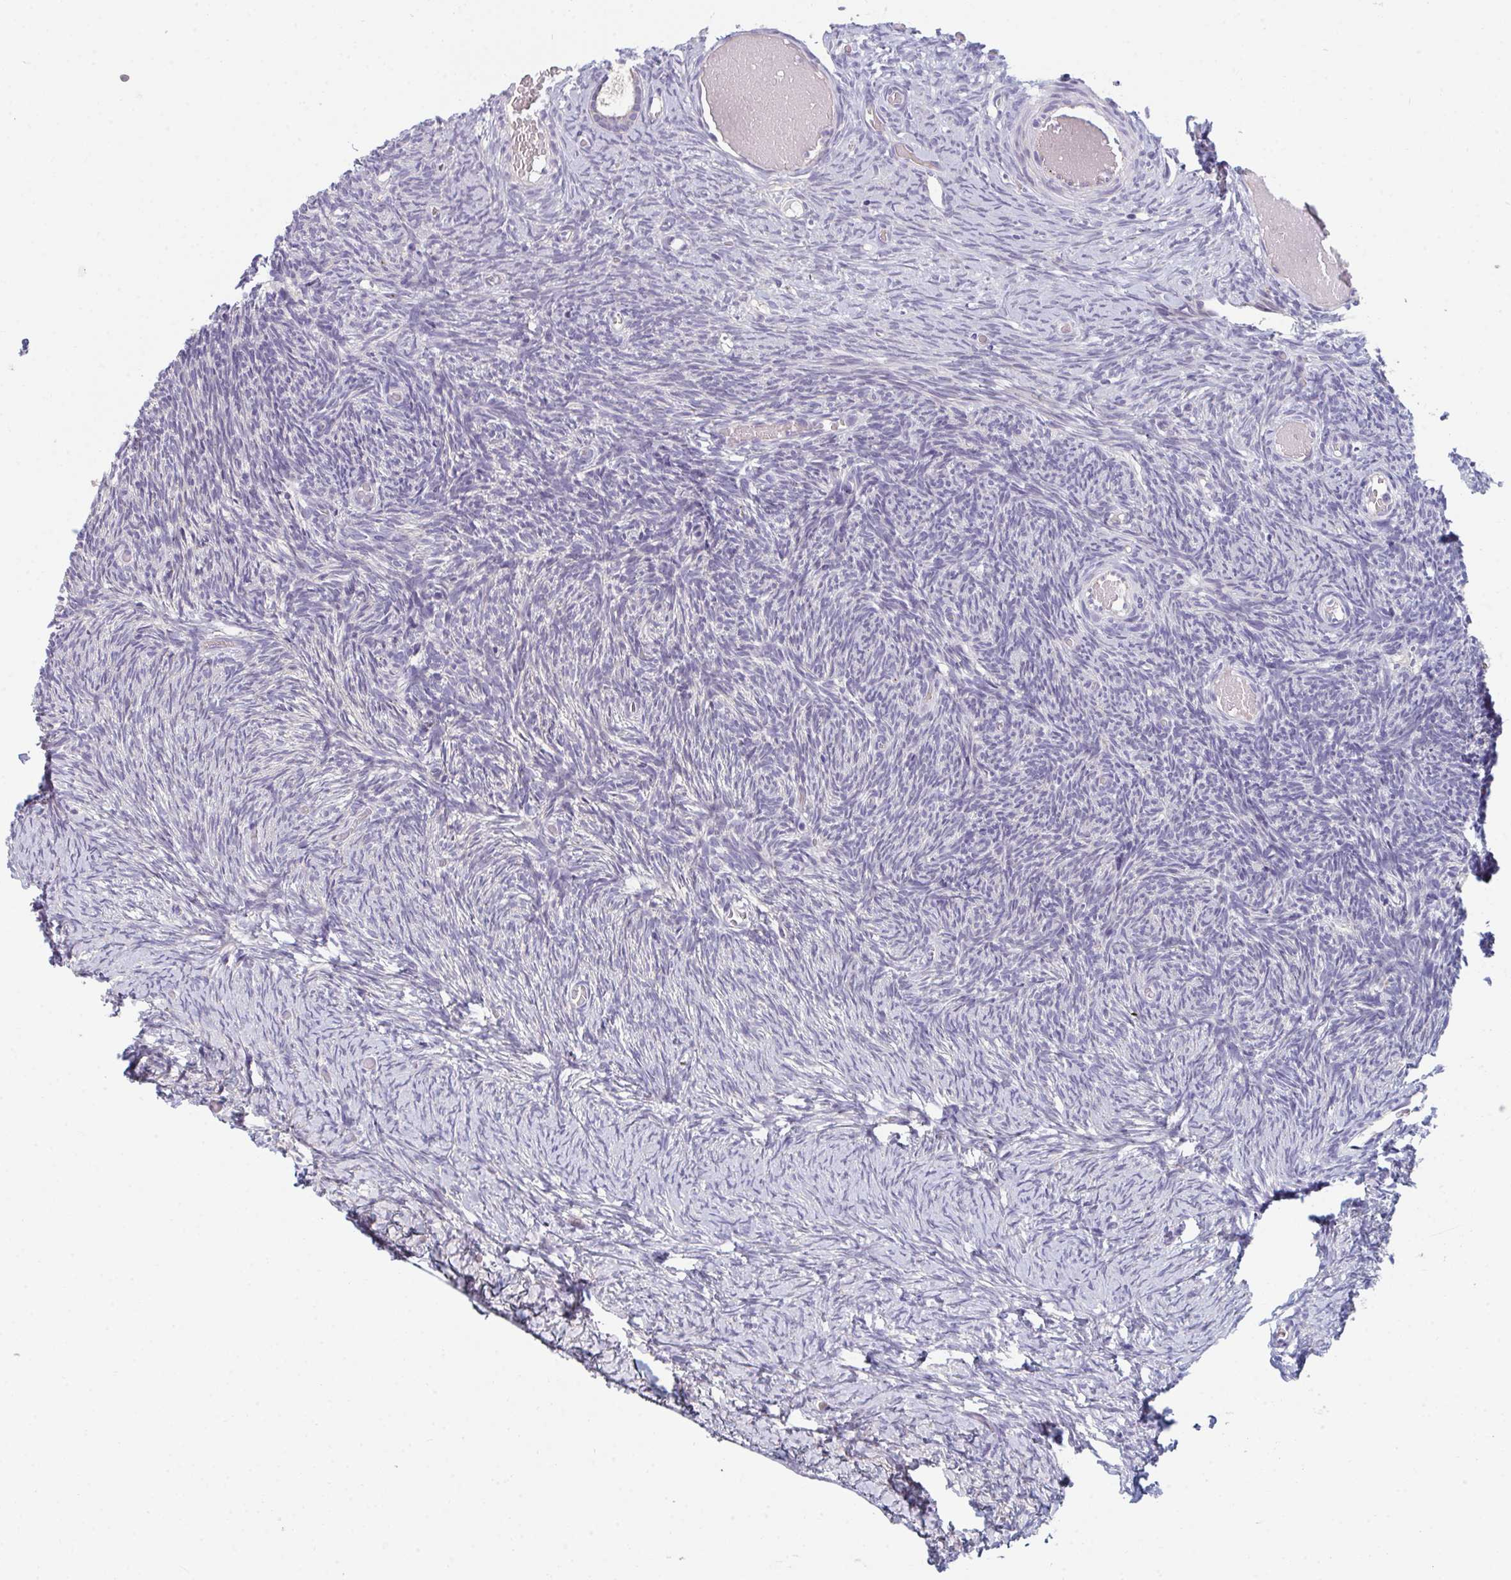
{"staining": {"intensity": "negative", "quantity": "none", "location": "none"}, "tissue": "ovary", "cell_type": "Follicle cells", "image_type": "normal", "snomed": [{"axis": "morphology", "description": "Normal tissue, NOS"}, {"axis": "topography", "description": "Ovary"}], "caption": "Immunohistochemistry of unremarkable human ovary exhibits no expression in follicle cells. (Immunohistochemistry (ihc), brightfield microscopy, high magnification).", "gene": "EIF1AD", "patient": {"sex": "female", "age": 39}}